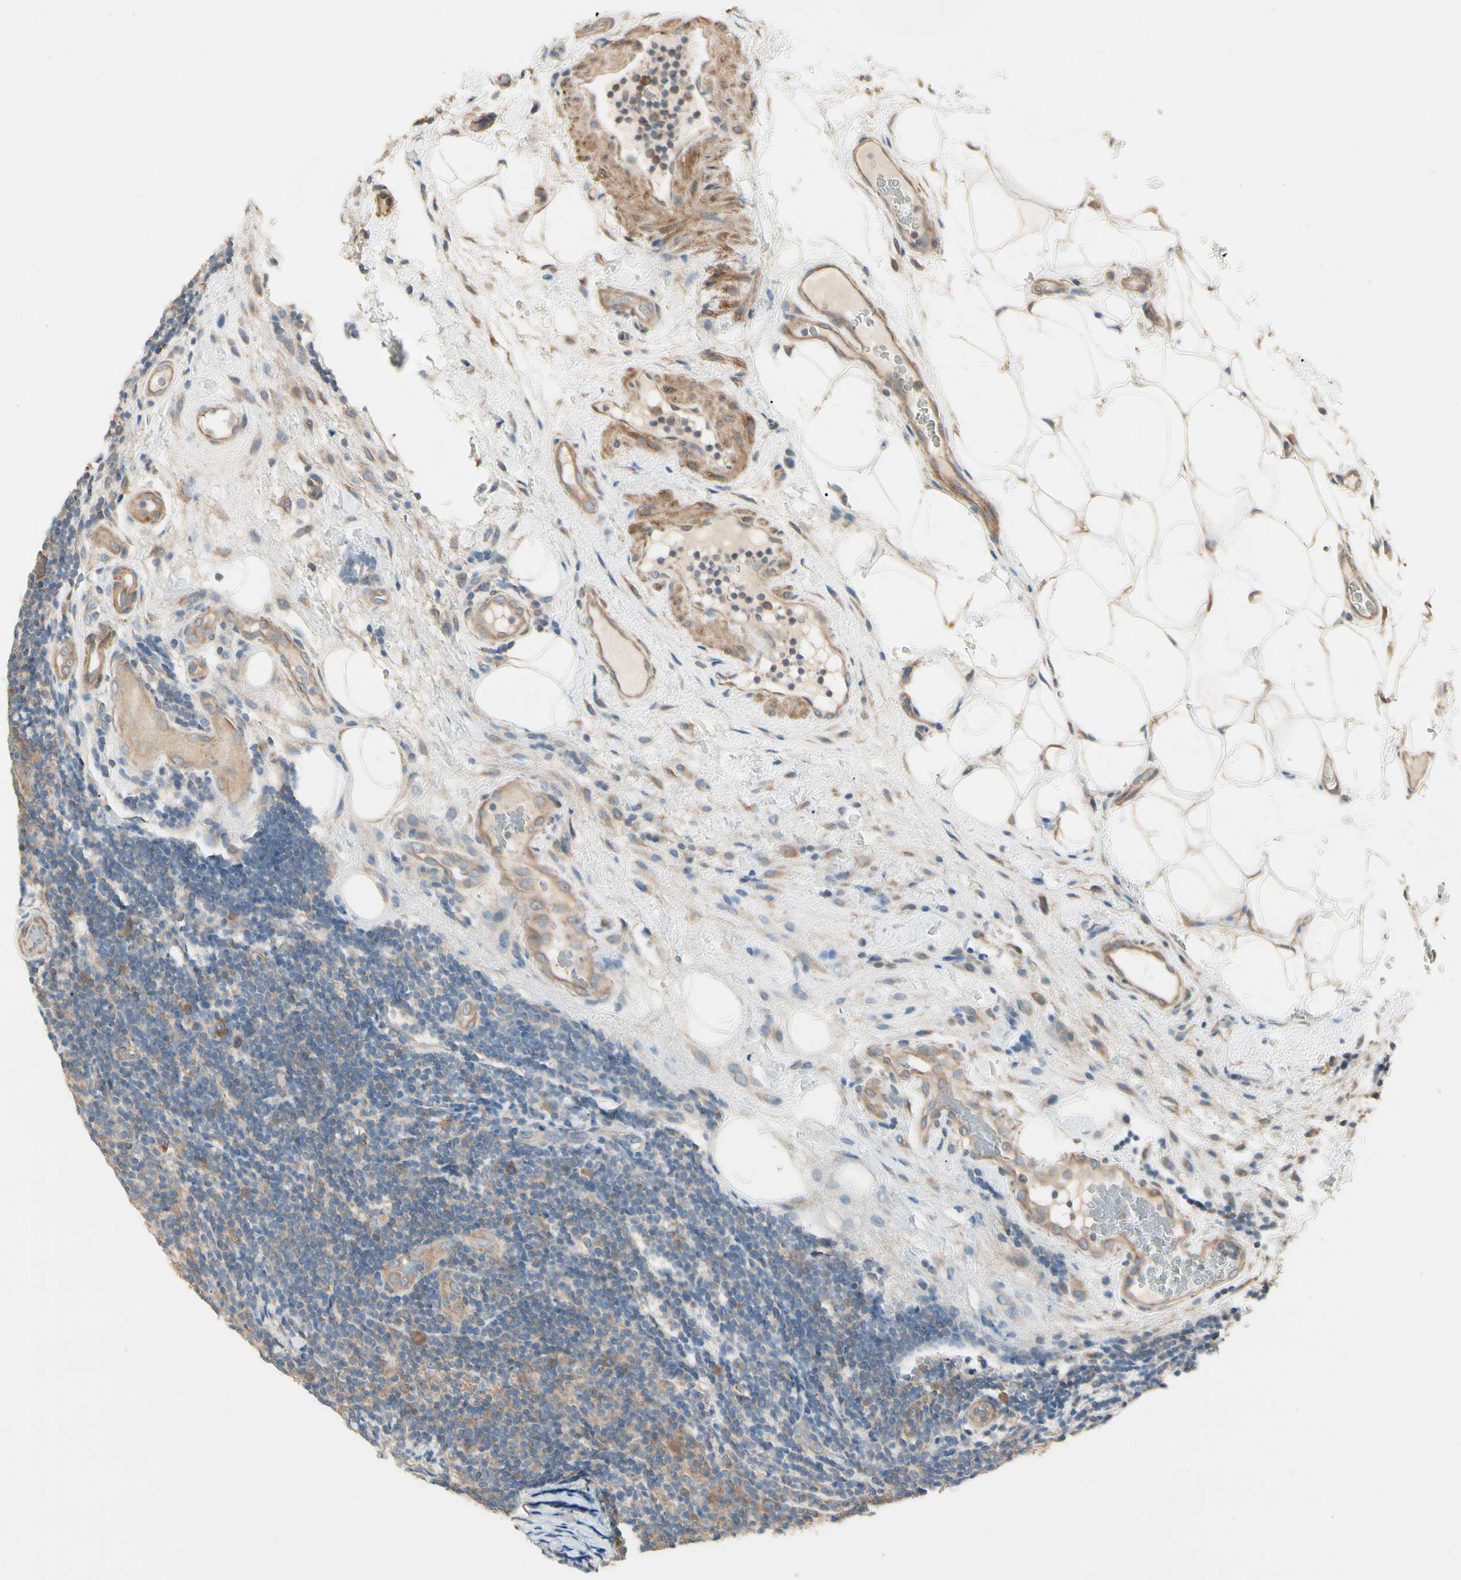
{"staining": {"intensity": "moderate", "quantity": "25%-75%", "location": "cytoplasmic/membranous"}, "tissue": "lymphoma", "cell_type": "Tumor cells", "image_type": "cancer", "snomed": [{"axis": "morphology", "description": "Malignant lymphoma, non-Hodgkin's type, Low grade"}, {"axis": "topography", "description": "Lymph node"}], "caption": "High-magnification brightfield microscopy of lymphoma stained with DAB (3,3'-diaminobenzidine) (brown) and counterstained with hematoxylin (blue). tumor cells exhibit moderate cytoplasmic/membranous expression is appreciated in approximately25%-75% of cells. The staining was performed using DAB, with brown indicating positive protein expression. Nuclei are stained blue with hematoxylin.", "gene": "IRAG1", "patient": {"sex": "male", "age": 83}}